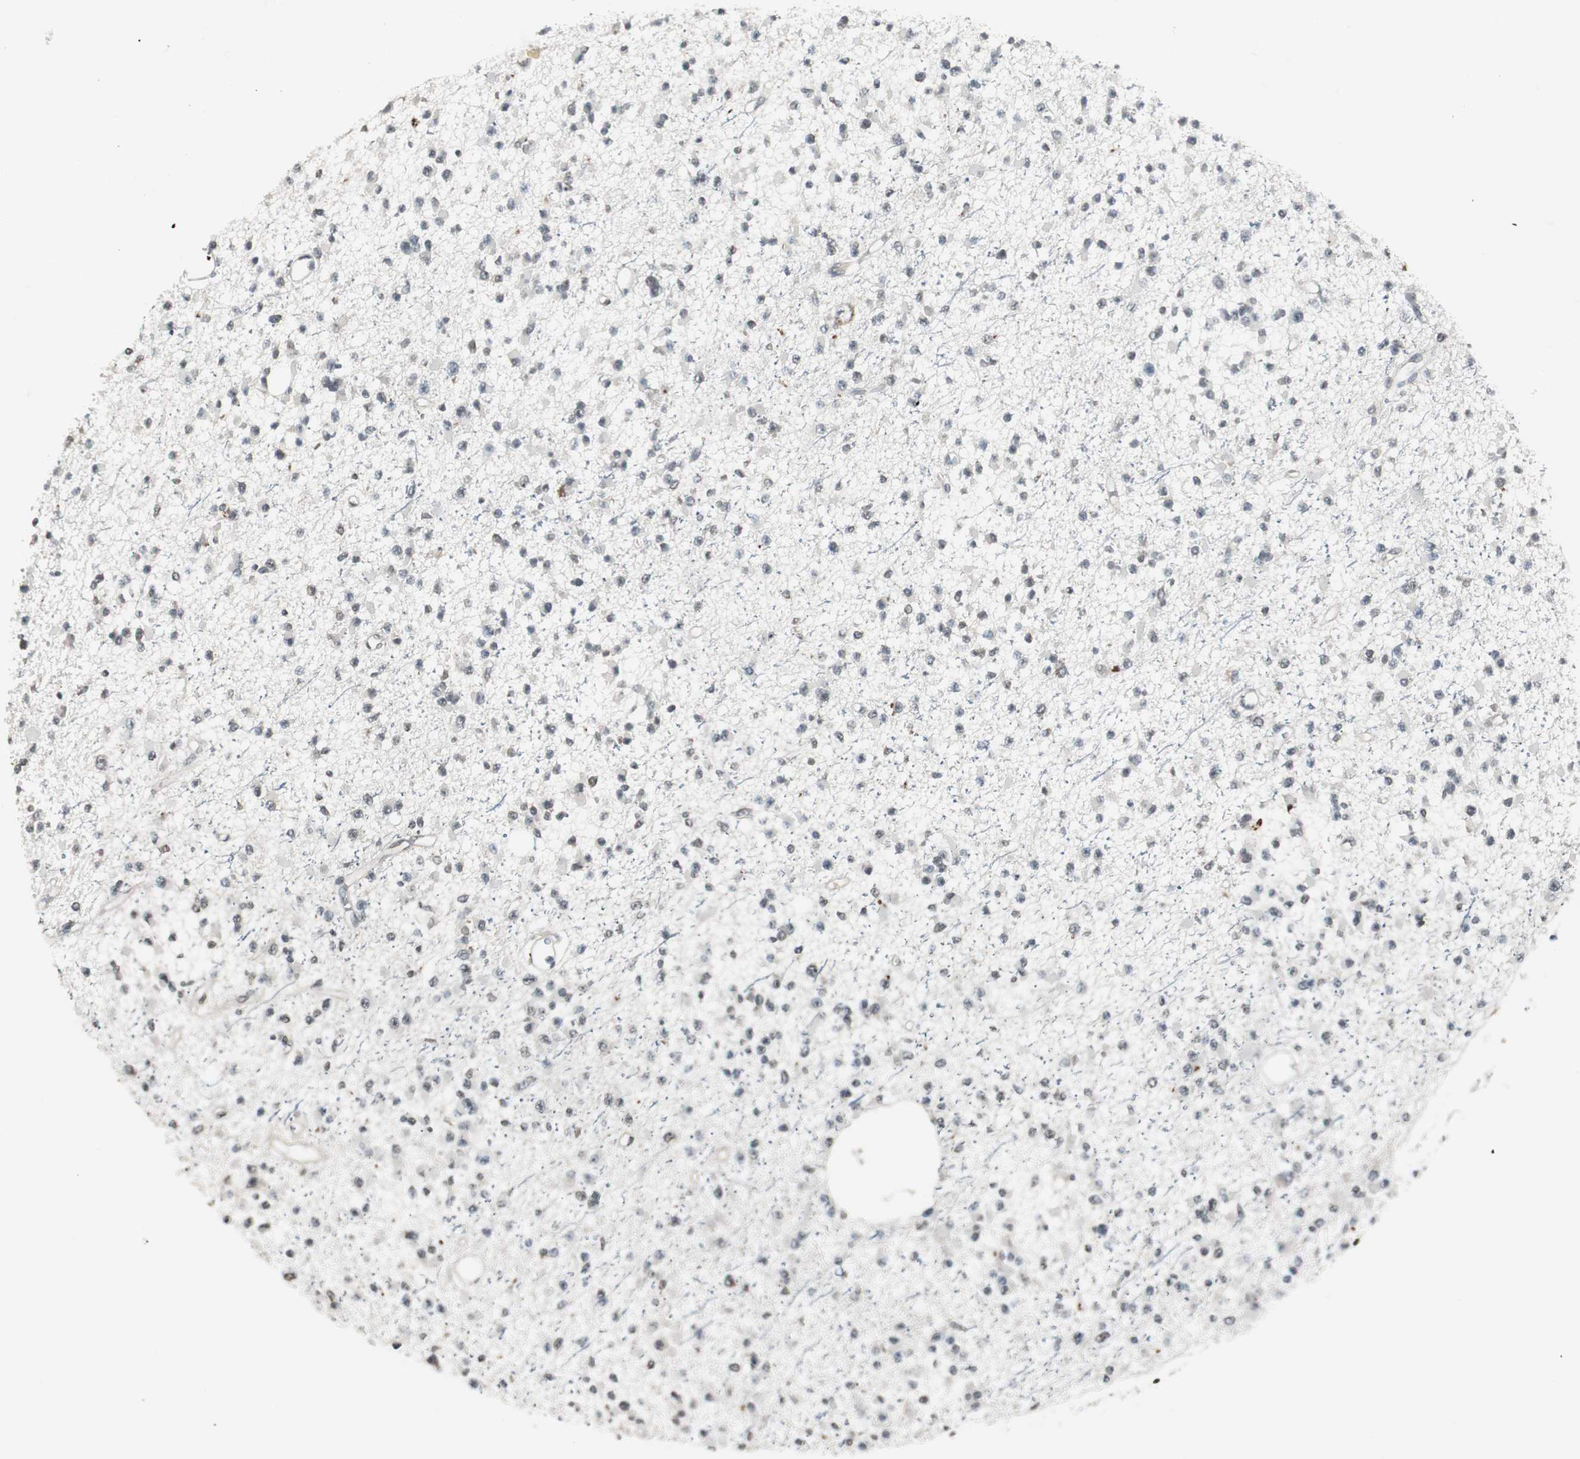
{"staining": {"intensity": "negative", "quantity": "none", "location": "none"}, "tissue": "glioma", "cell_type": "Tumor cells", "image_type": "cancer", "snomed": [{"axis": "morphology", "description": "Glioma, malignant, Low grade"}, {"axis": "topography", "description": "Brain"}], "caption": "This is a micrograph of immunohistochemistry (IHC) staining of glioma, which shows no positivity in tumor cells.", "gene": "BOLA1", "patient": {"sex": "female", "age": 22}}